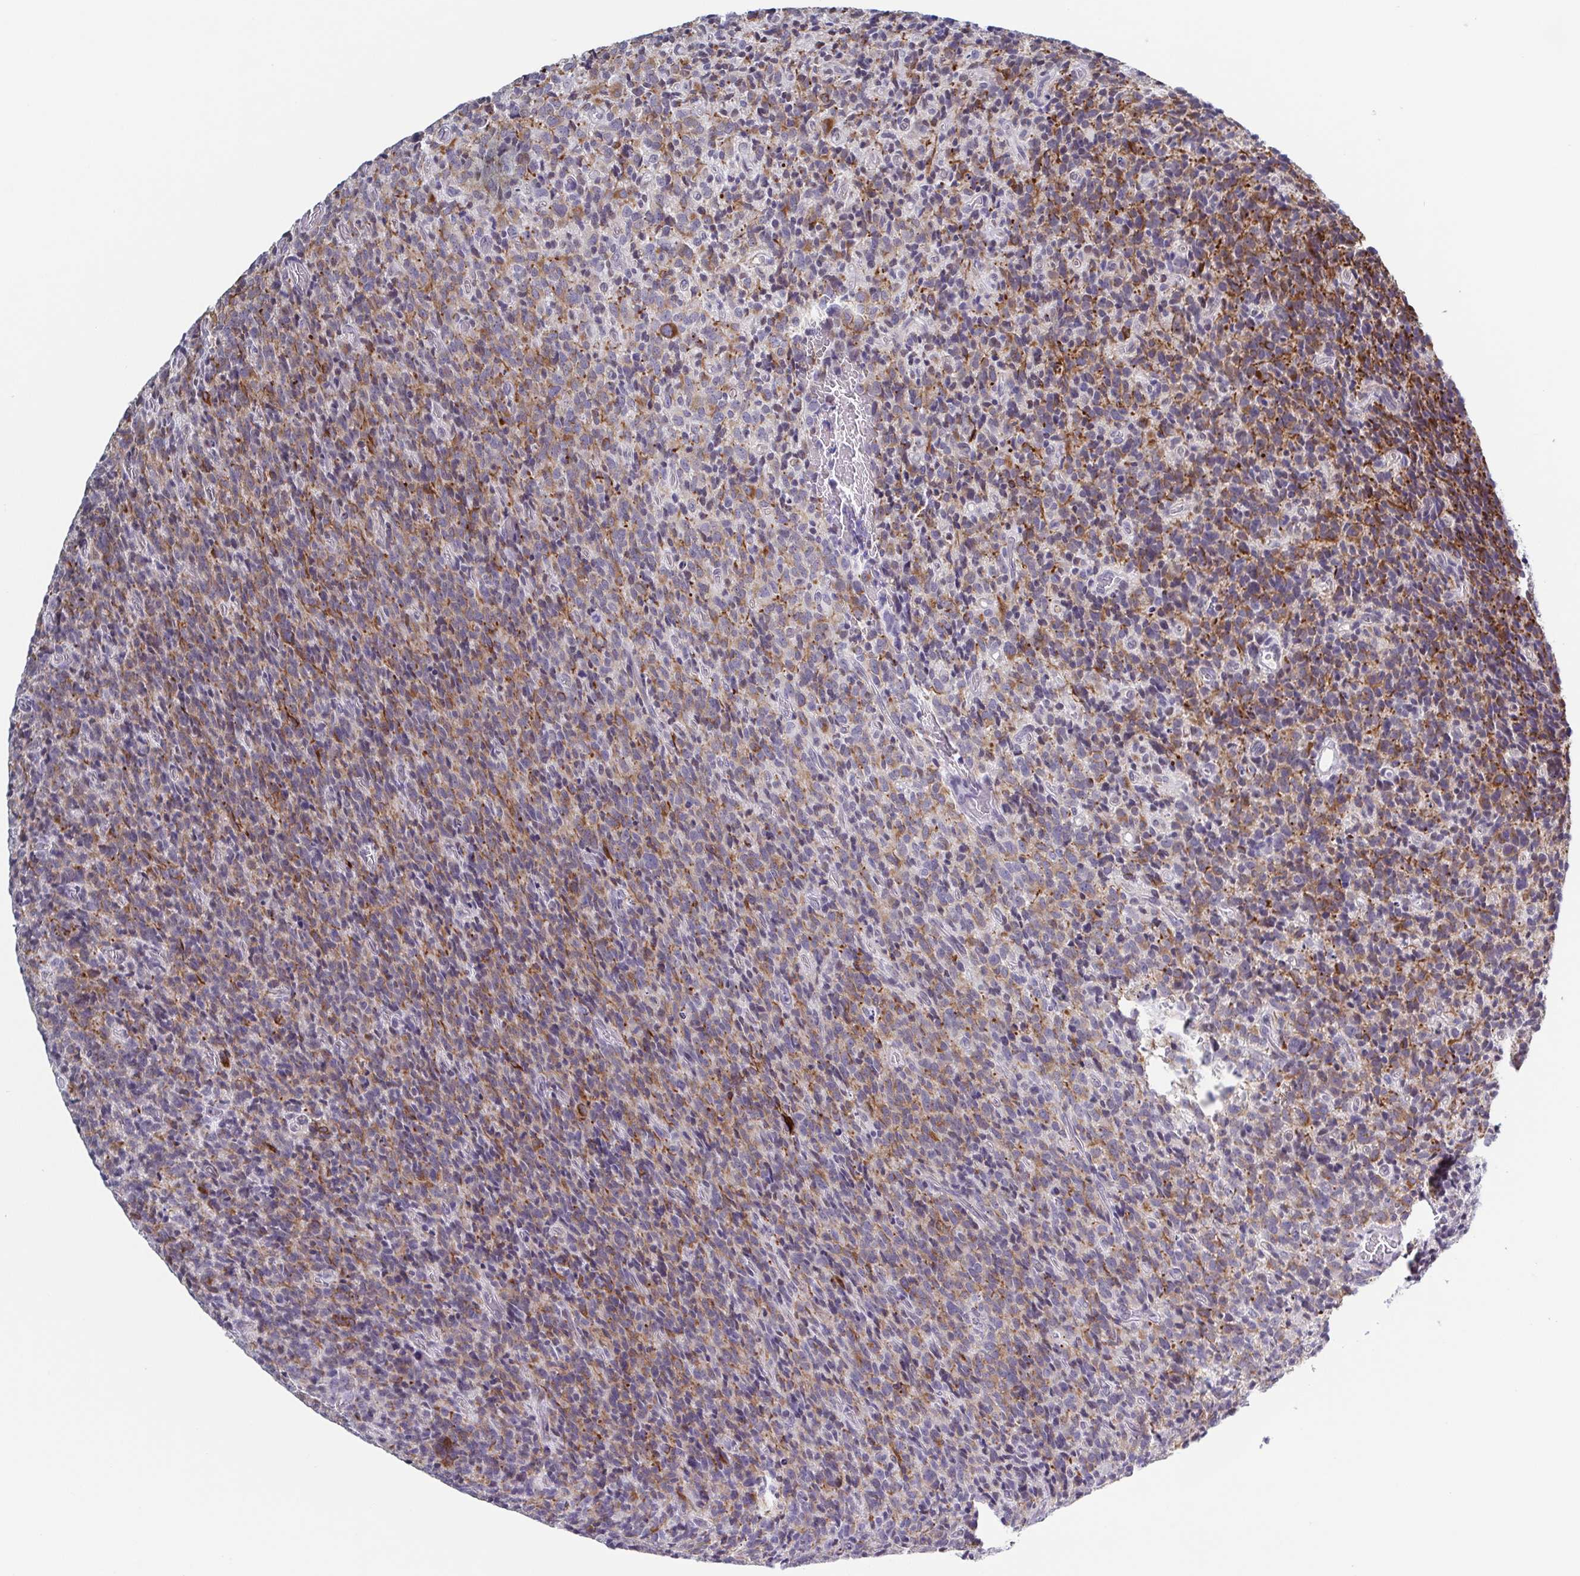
{"staining": {"intensity": "moderate", "quantity": "<25%", "location": "cytoplasmic/membranous"}, "tissue": "glioma", "cell_type": "Tumor cells", "image_type": "cancer", "snomed": [{"axis": "morphology", "description": "Glioma, malignant, High grade"}, {"axis": "topography", "description": "Brain"}], "caption": "An image of human glioma stained for a protein exhibits moderate cytoplasmic/membranous brown staining in tumor cells.", "gene": "TMEM92", "patient": {"sex": "male", "age": 76}}